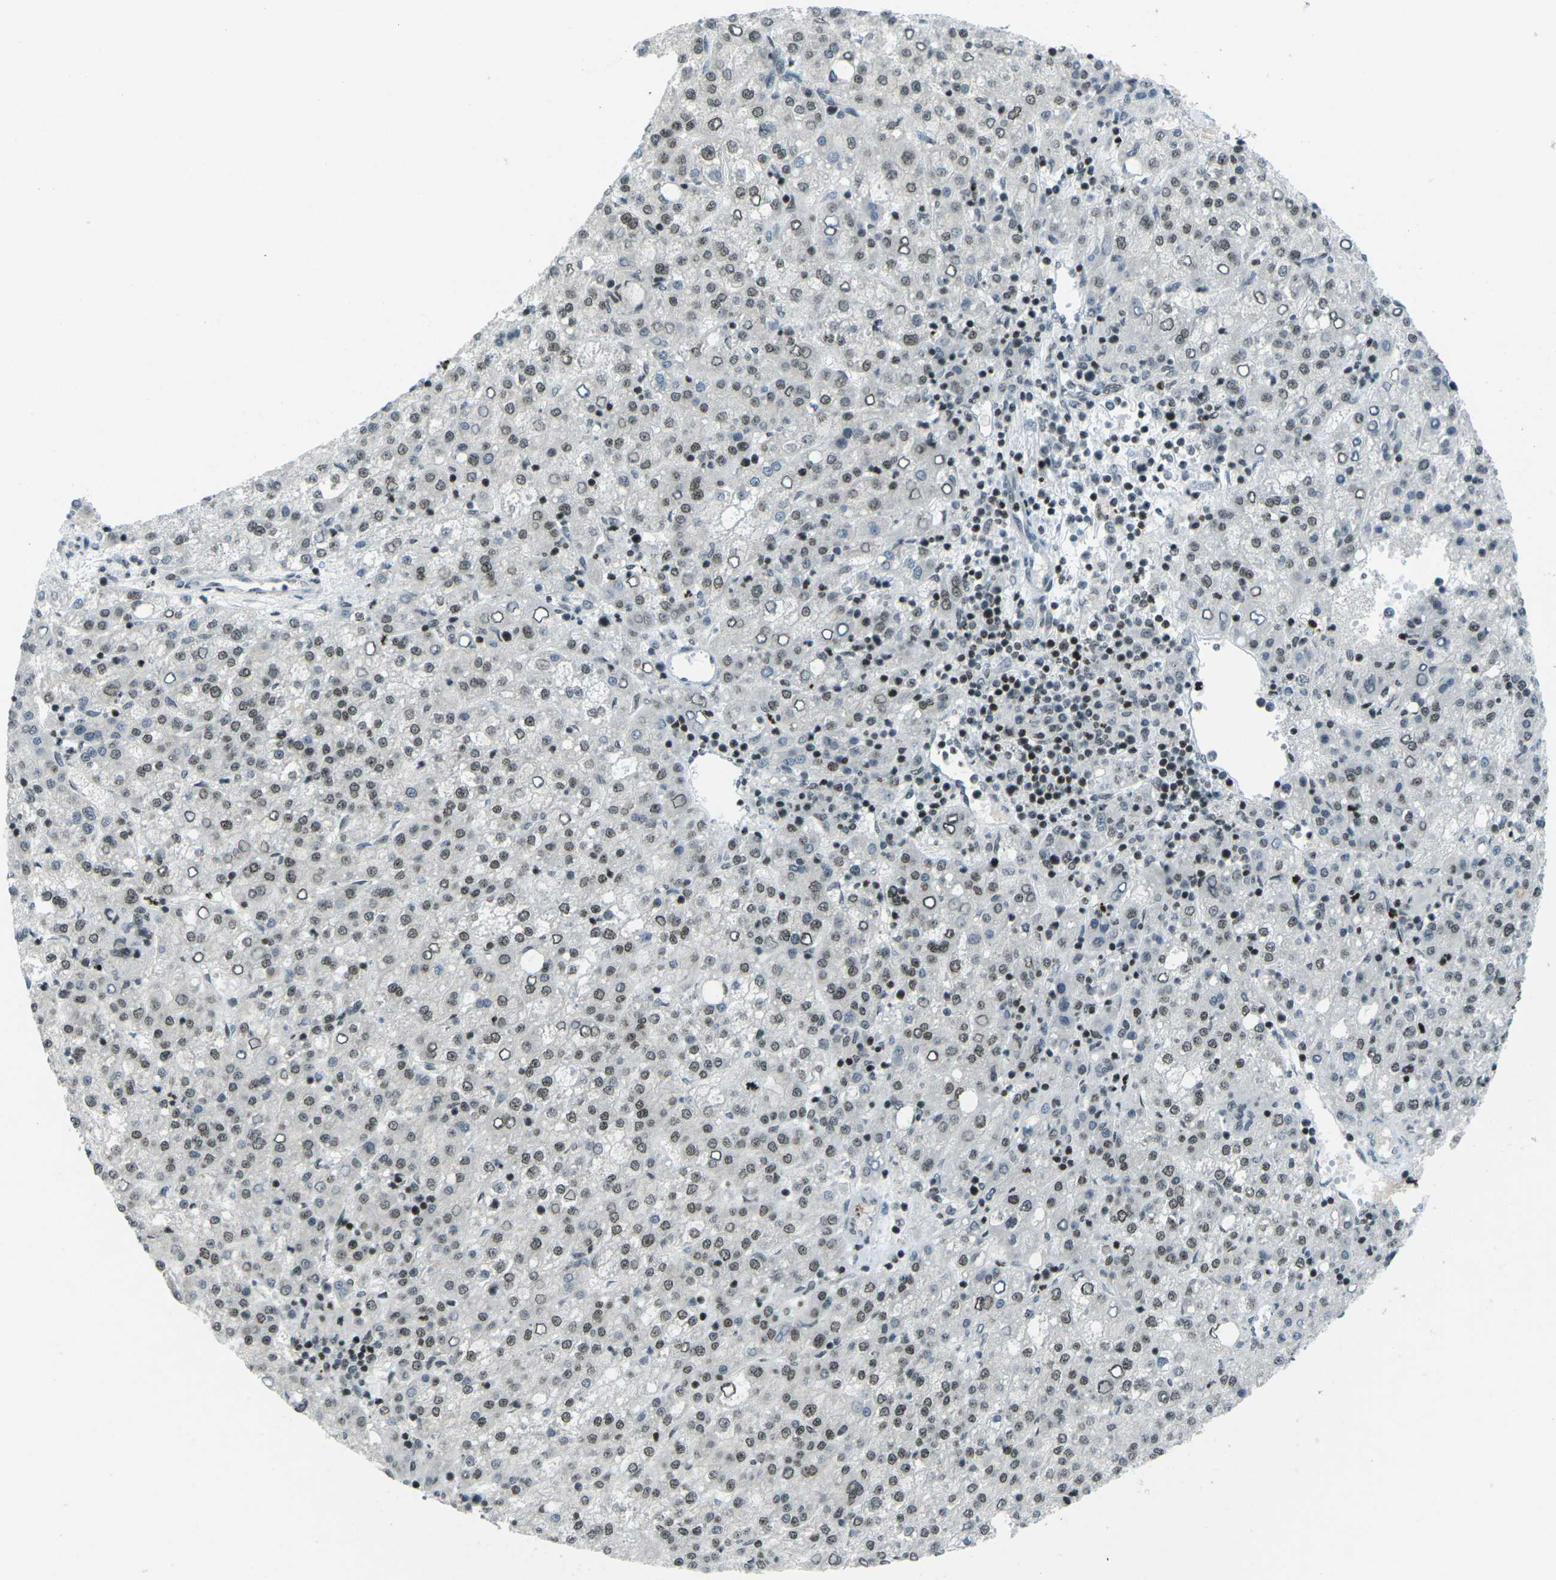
{"staining": {"intensity": "weak", "quantity": "25%-75%", "location": "nuclear"}, "tissue": "liver cancer", "cell_type": "Tumor cells", "image_type": "cancer", "snomed": [{"axis": "morphology", "description": "Carcinoma, Hepatocellular, NOS"}, {"axis": "topography", "description": "Liver"}], "caption": "Liver cancer stained with immunohistochemistry (IHC) shows weak nuclear expression in approximately 25%-75% of tumor cells.", "gene": "EME1", "patient": {"sex": "female", "age": 58}}